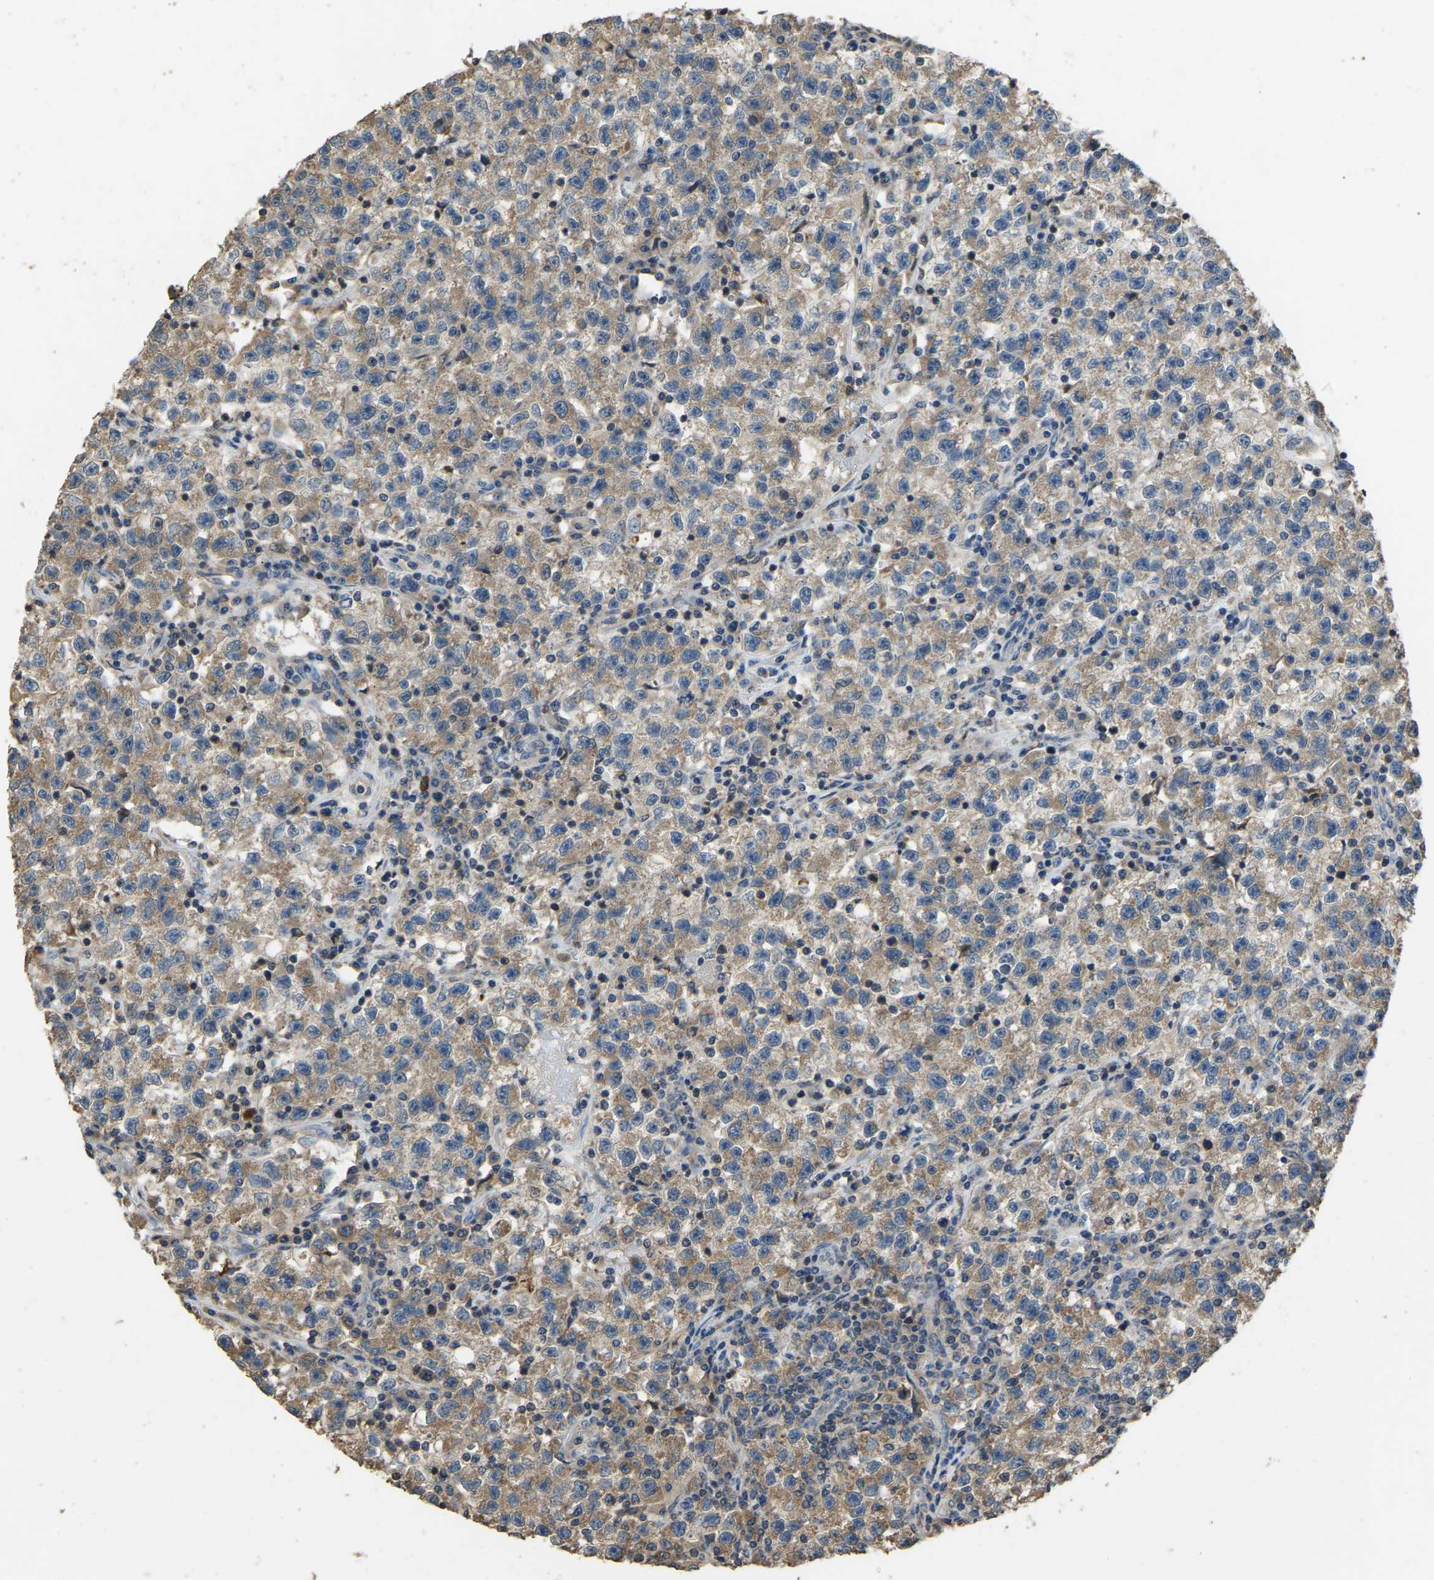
{"staining": {"intensity": "moderate", "quantity": ">75%", "location": "cytoplasmic/membranous"}, "tissue": "testis cancer", "cell_type": "Tumor cells", "image_type": "cancer", "snomed": [{"axis": "morphology", "description": "Seminoma, NOS"}, {"axis": "topography", "description": "Testis"}], "caption": "Testis seminoma stained with a brown dye displays moderate cytoplasmic/membranous positive staining in about >75% of tumor cells.", "gene": "TUFM", "patient": {"sex": "male", "age": 22}}